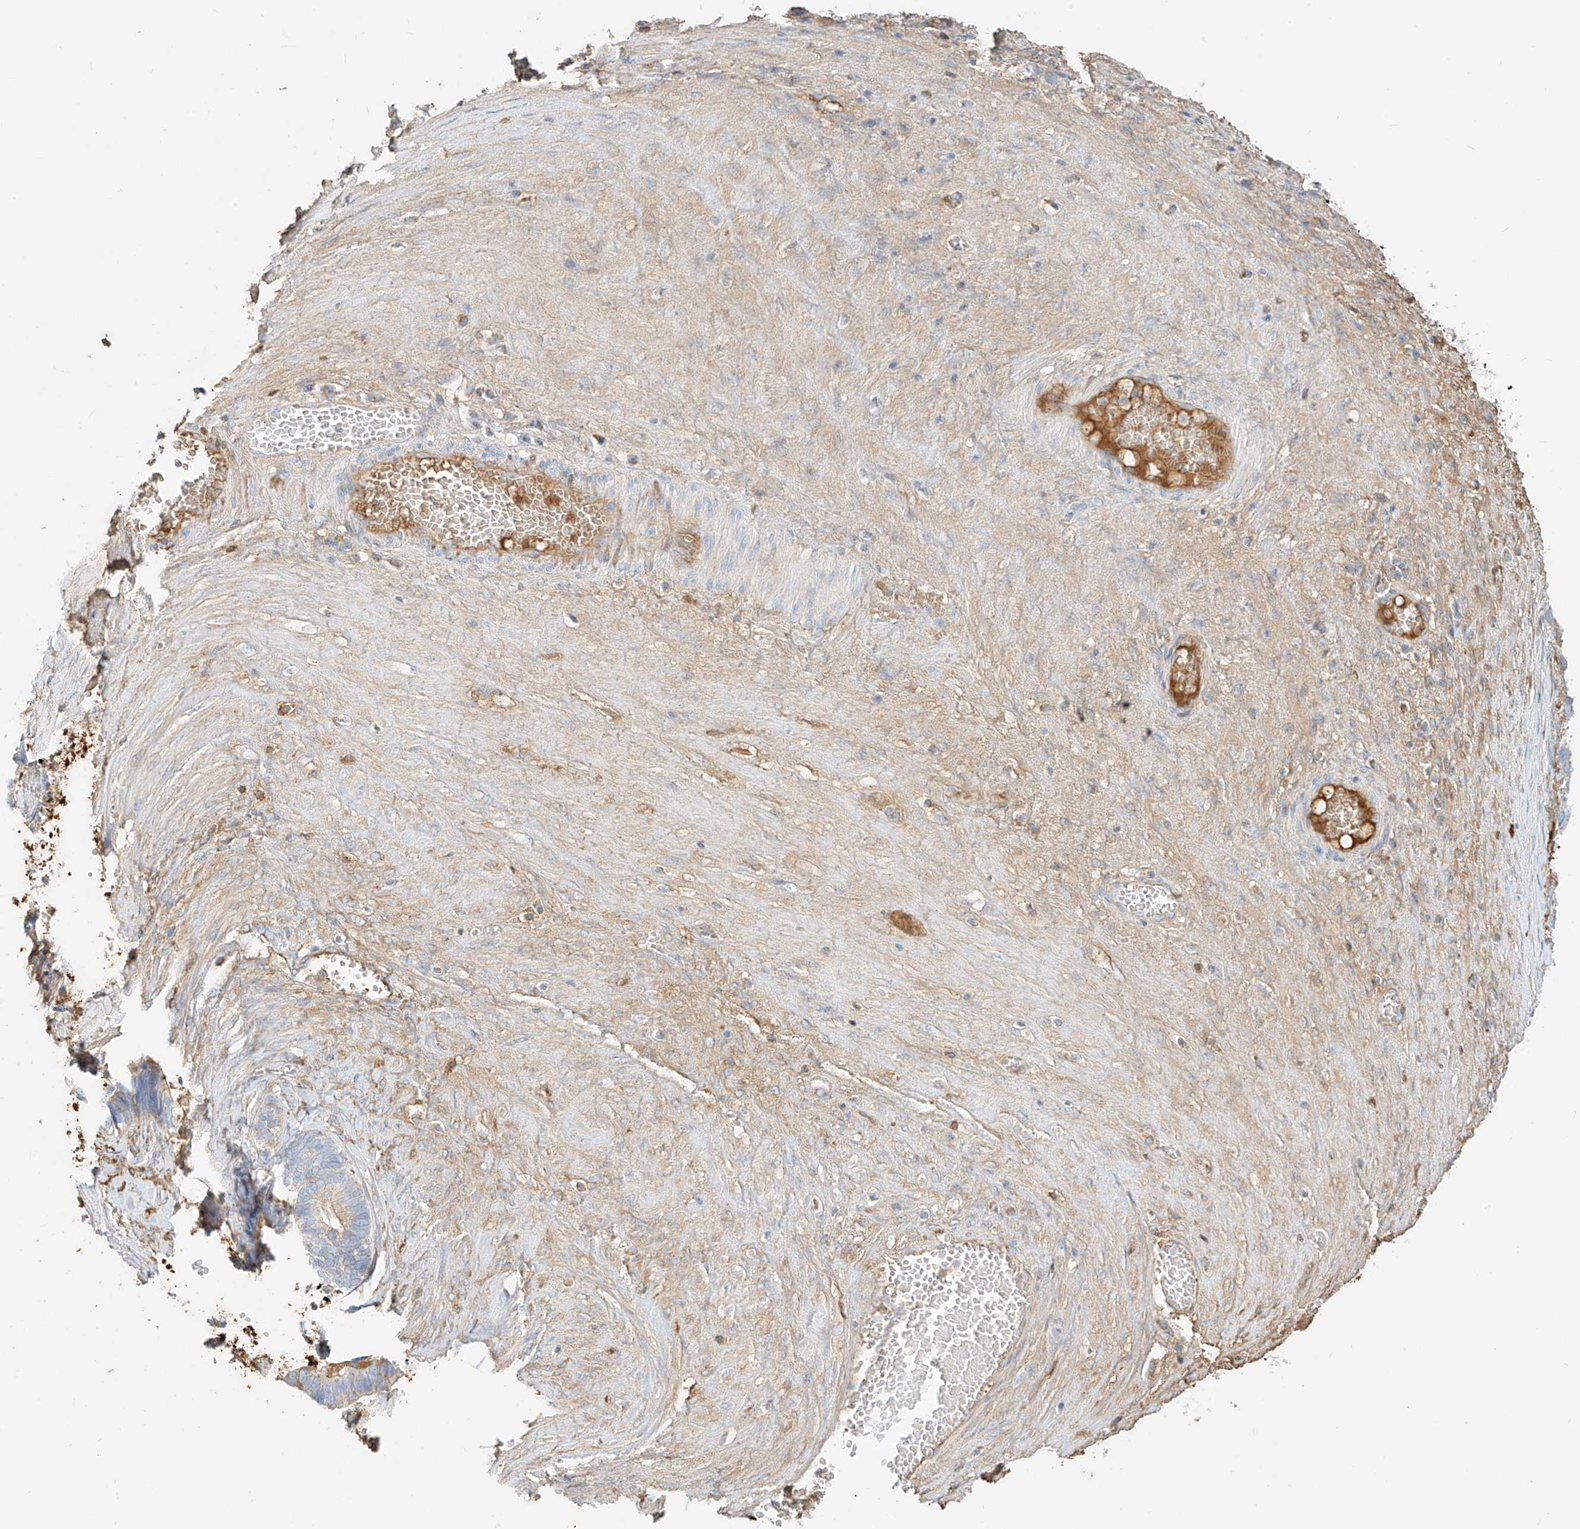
{"staining": {"intensity": "moderate", "quantity": "<25%", "location": "cytoplasmic/membranous"}, "tissue": "ovarian cancer", "cell_type": "Tumor cells", "image_type": "cancer", "snomed": [{"axis": "morphology", "description": "Cystadenocarcinoma, serous, NOS"}, {"axis": "topography", "description": "Ovary"}], "caption": "Immunohistochemistry of ovarian cancer demonstrates low levels of moderate cytoplasmic/membranous positivity in approximately <25% of tumor cells.", "gene": "OCSTAMP", "patient": {"sex": "female", "age": 56}}